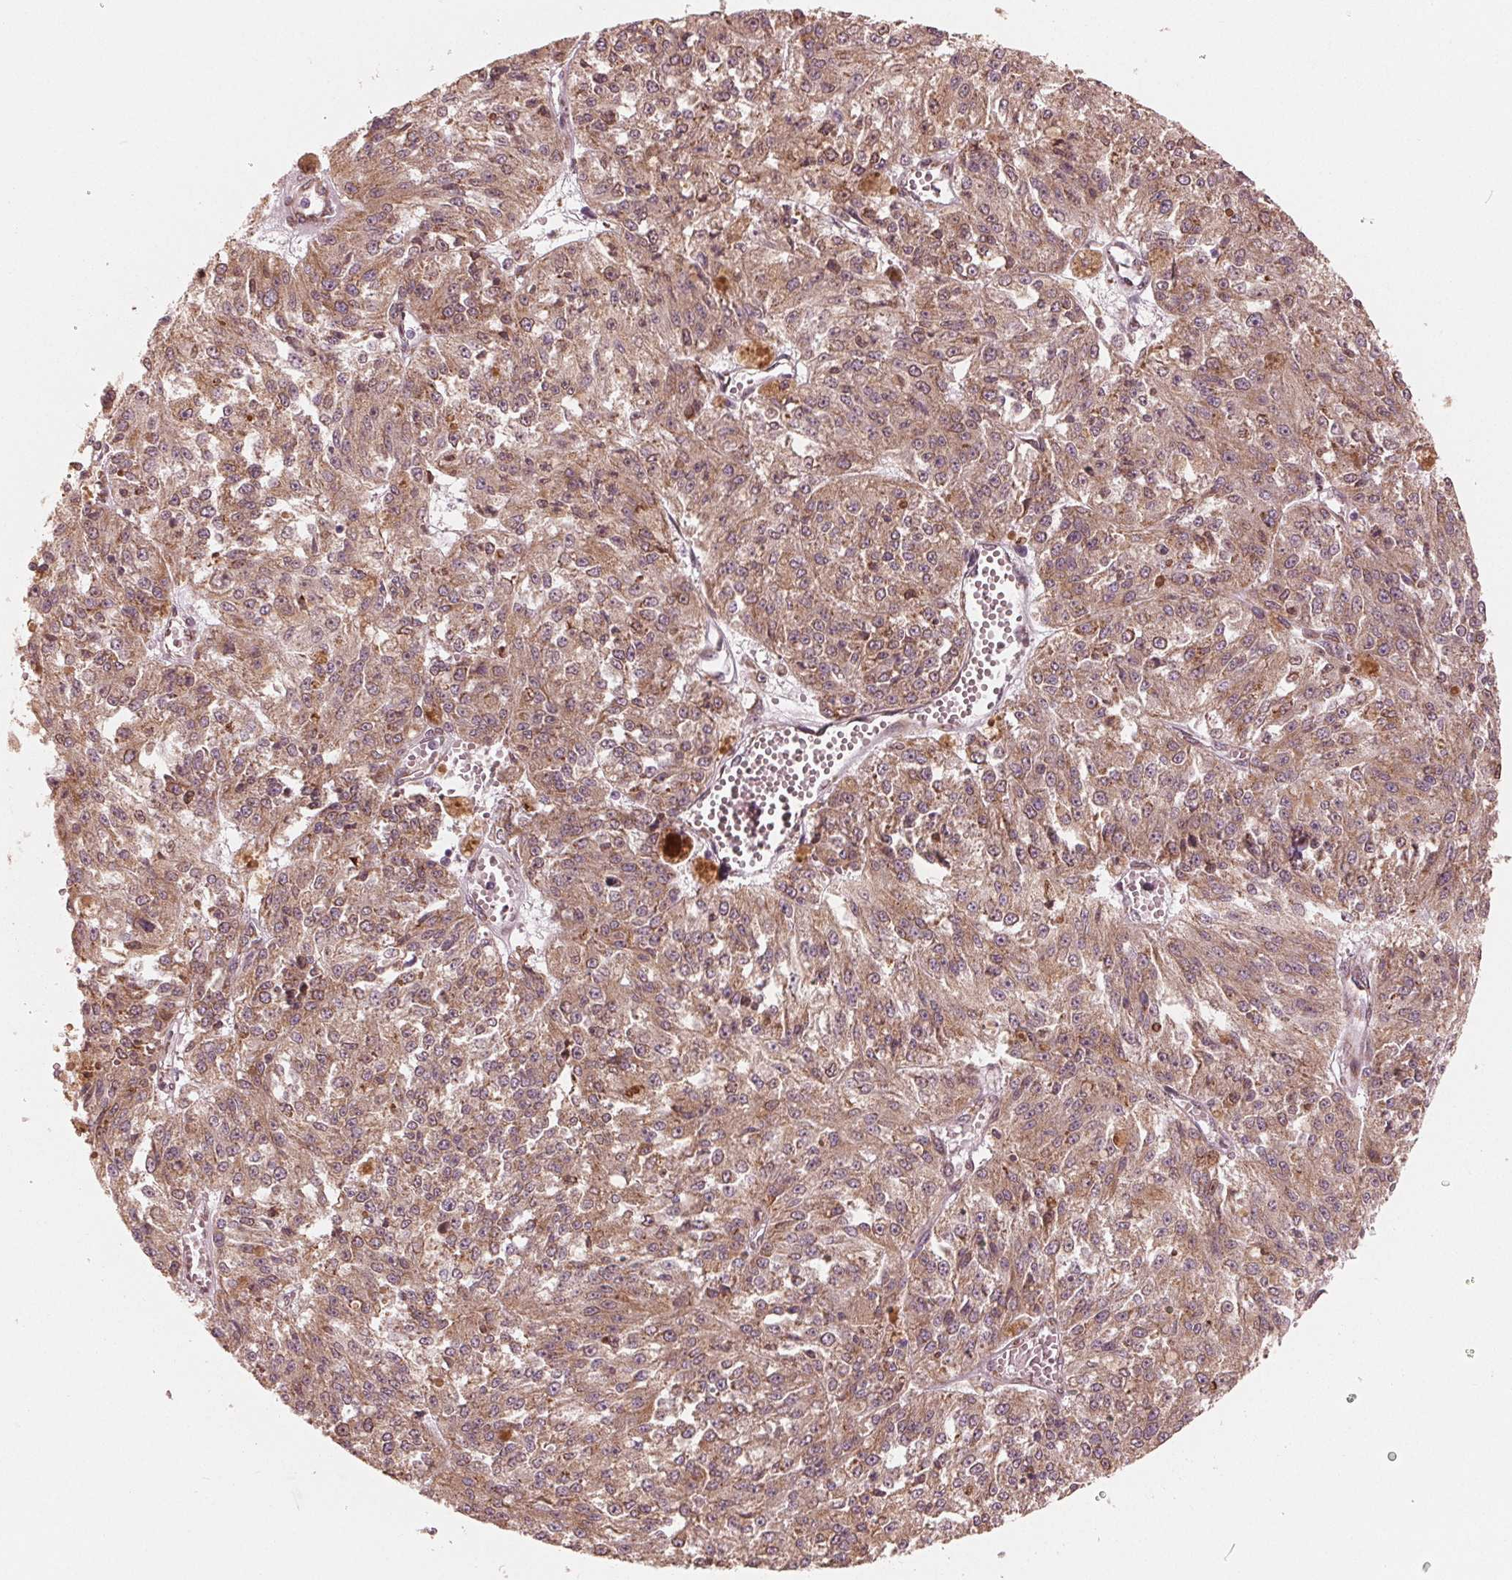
{"staining": {"intensity": "moderate", "quantity": ">75%", "location": "cytoplasmic/membranous"}, "tissue": "melanoma", "cell_type": "Tumor cells", "image_type": "cancer", "snomed": [{"axis": "morphology", "description": "Malignant melanoma, Metastatic site"}, {"axis": "topography", "description": "Lymph node"}], "caption": "Immunohistochemical staining of human malignant melanoma (metastatic site) shows medium levels of moderate cytoplasmic/membranous staining in approximately >75% of tumor cells.", "gene": "IKBIP", "patient": {"sex": "female", "age": 64}}